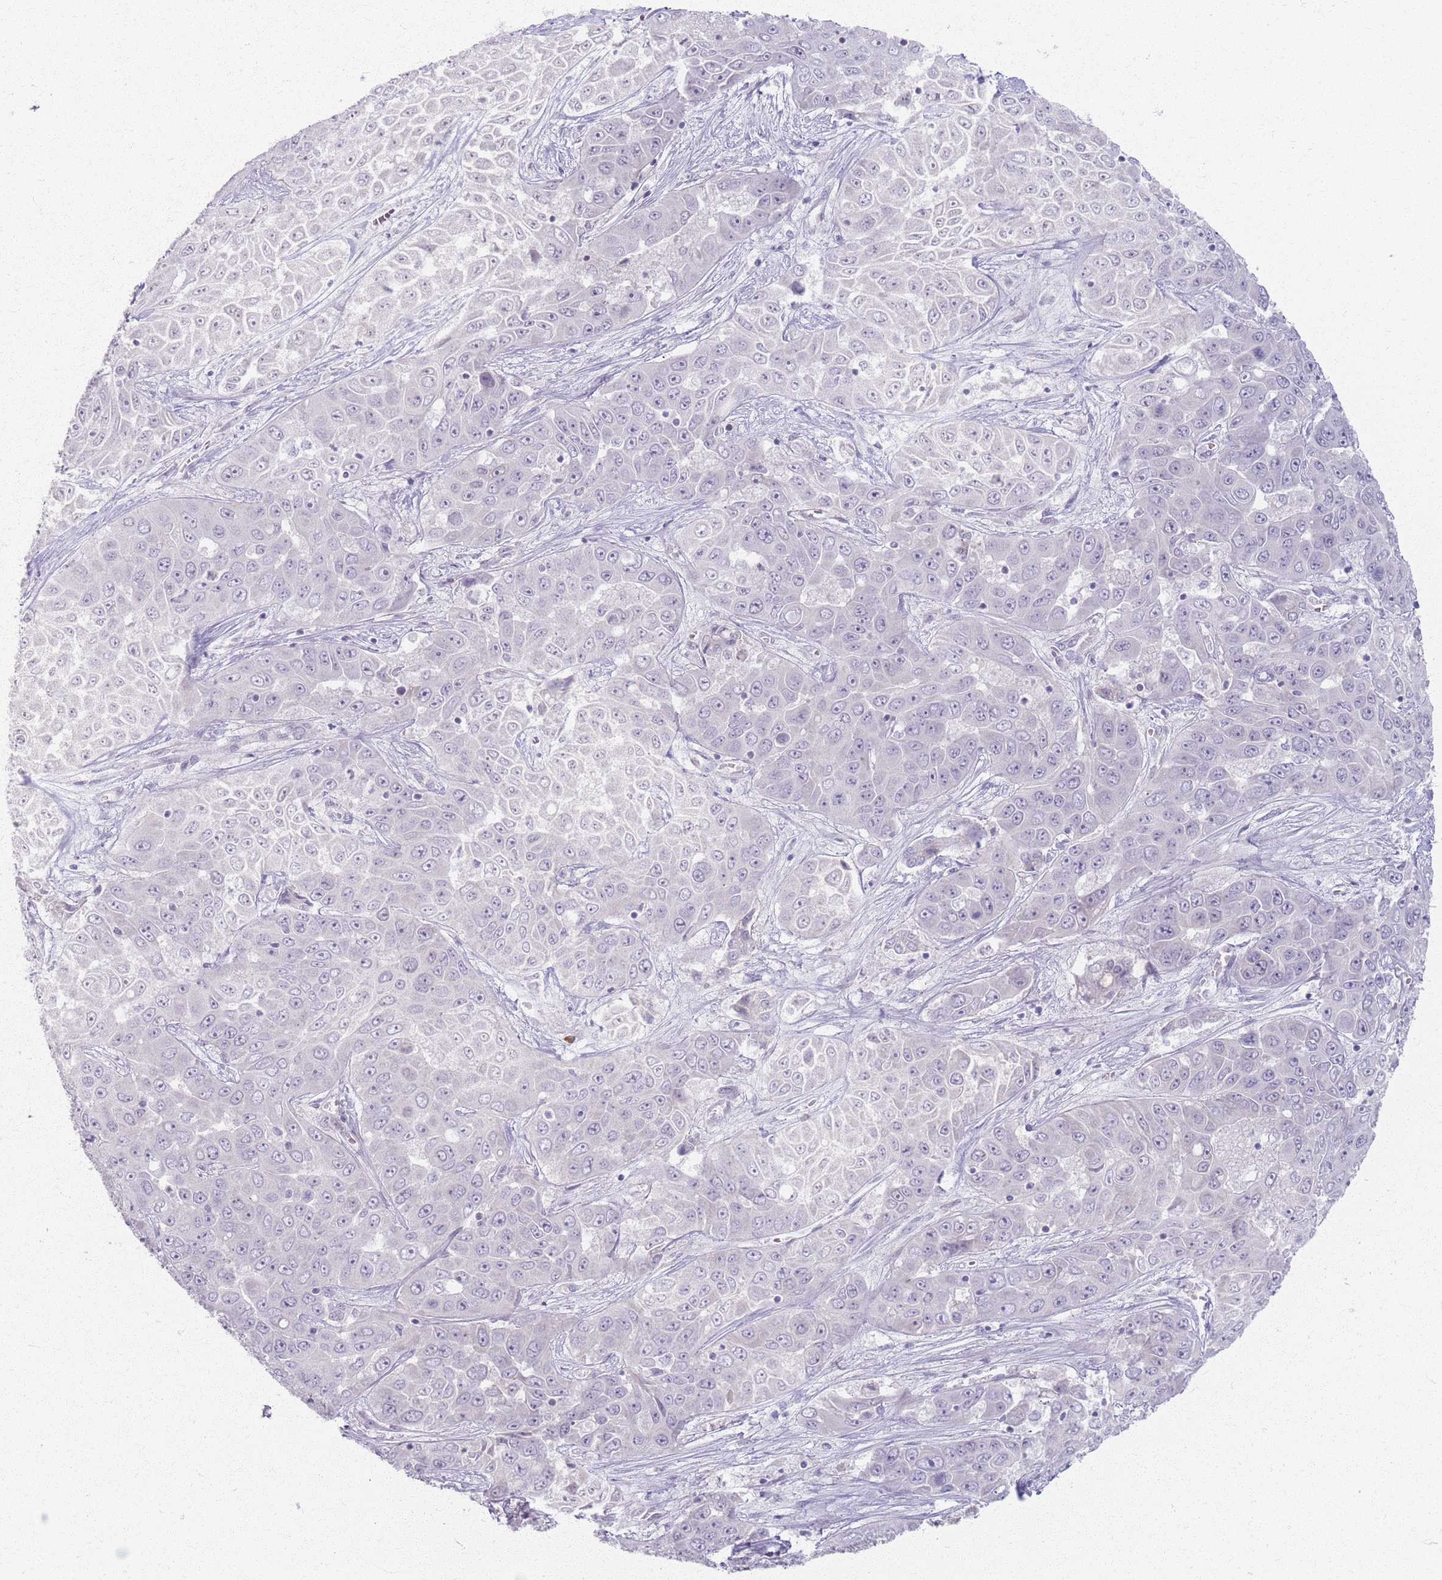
{"staining": {"intensity": "negative", "quantity": "none", "location": "none"}, "tissue": "liver cancer", "cell_type": "Tumor cells", "image_type": "cancer", "snomed": [{"axis": "morphology", "description": "Cholangiocarcinoma"}, {"axis": "topography", "description": "Liver"}], "caption": "There is no significant expression in tumor cells of liver cancer (cholangiocarcinoma).", "gene": "CRIPT", "patient": {"sex": "female", "age": 52}}